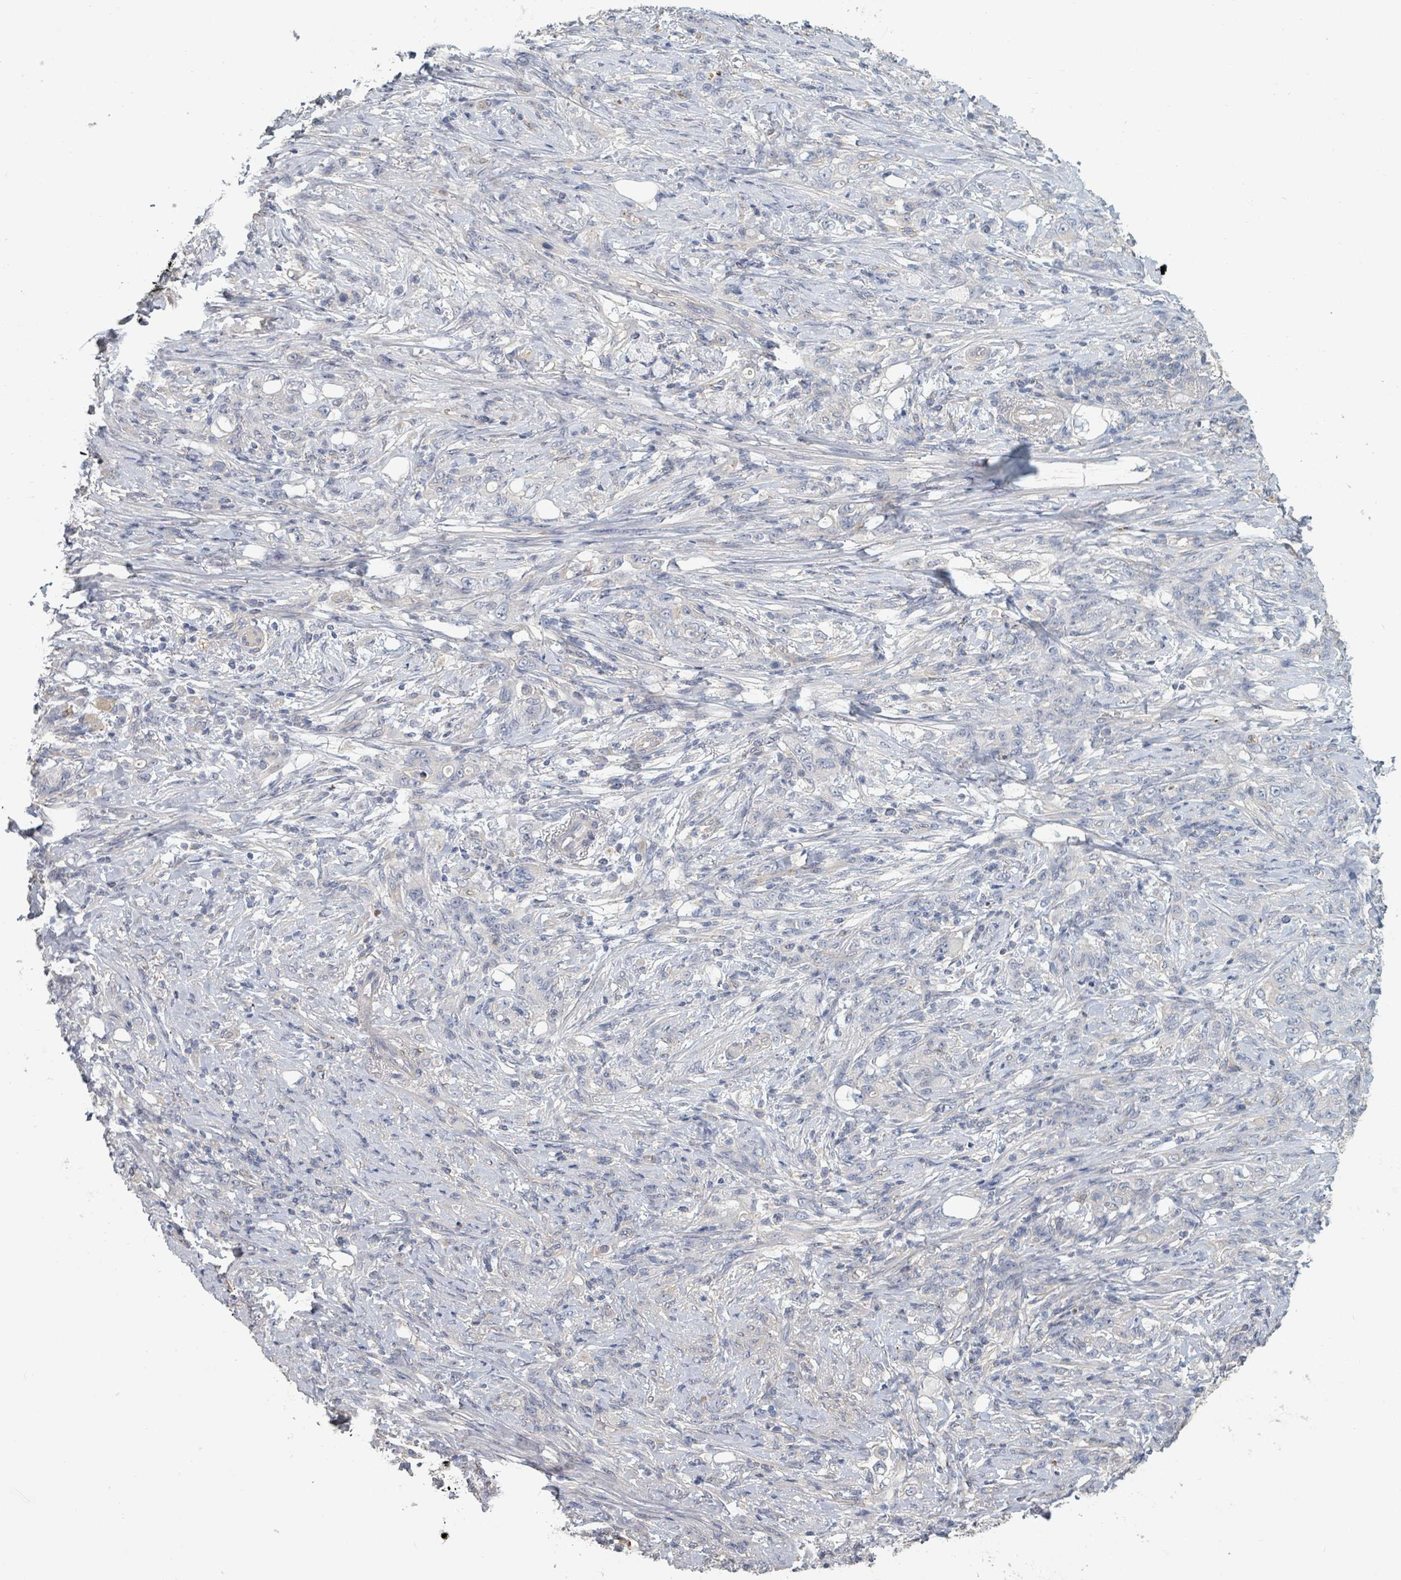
{"staining": {"intensity": "negative", "quantity": "none", "location": "none"}, "tissue": "stomach cancer", "cell_type": "Tumor cells", "image_type": "cancer", "snomed": [{"axis": "morphology", "description": "Adenocarcinoma, NOS"}, {"axis": "topography", "description": "Stomach"}], "caption": "An immunohistochemistry micrograph of stomach adenocarcinoma is shown. There is no staining in tumor cells of stomach adenocarcinoma. (DAB immunohistochemistry visualized using brightfield microscopy, high magnification).", "gene": "PLAUR", "patient": {"sex": "female", "age": 79}}